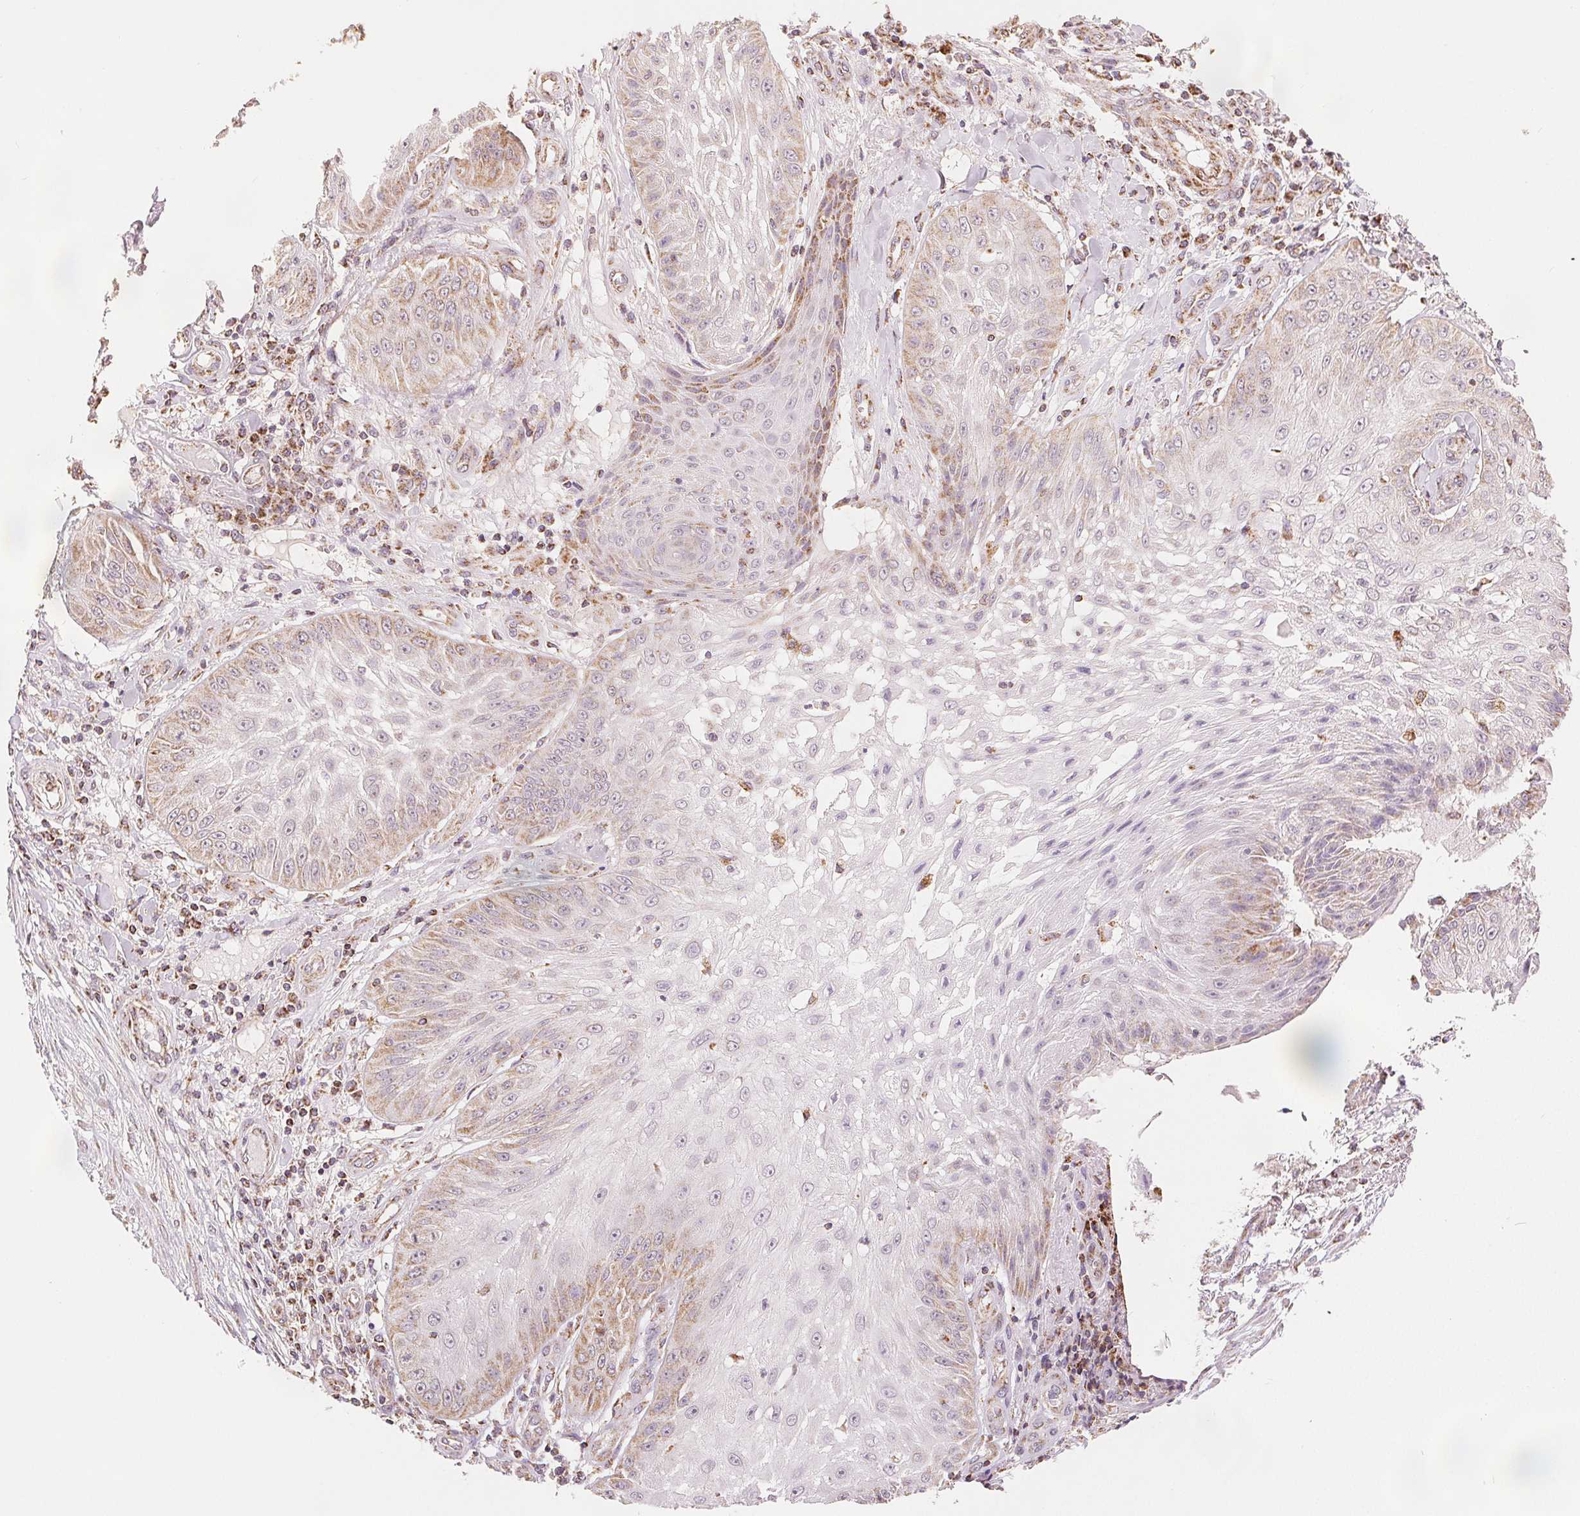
{"staining": {"intensity": "weak", "quantity": "25%-75%", "location": "cytoplasmic/membranous"}, "tissue": "skin cancer", "cell_type": "Tumor cells", "image_type": "cancer", "snomed": [{"axis": "morphology", "description": "Squamous cell carcinoma, NOS"}, {"axis": "topography", "description": "Skin"}], "caption": "An immunohistochemistry photomicrograph of tumor tissue is shown. Protein staining in brown labels weak cytoplasmic/membranous positivity in squamous cell carcinoma (skin) within tumor cells.", "gene": "SDHB", "patient": {"sex": "male", "age": 70}}